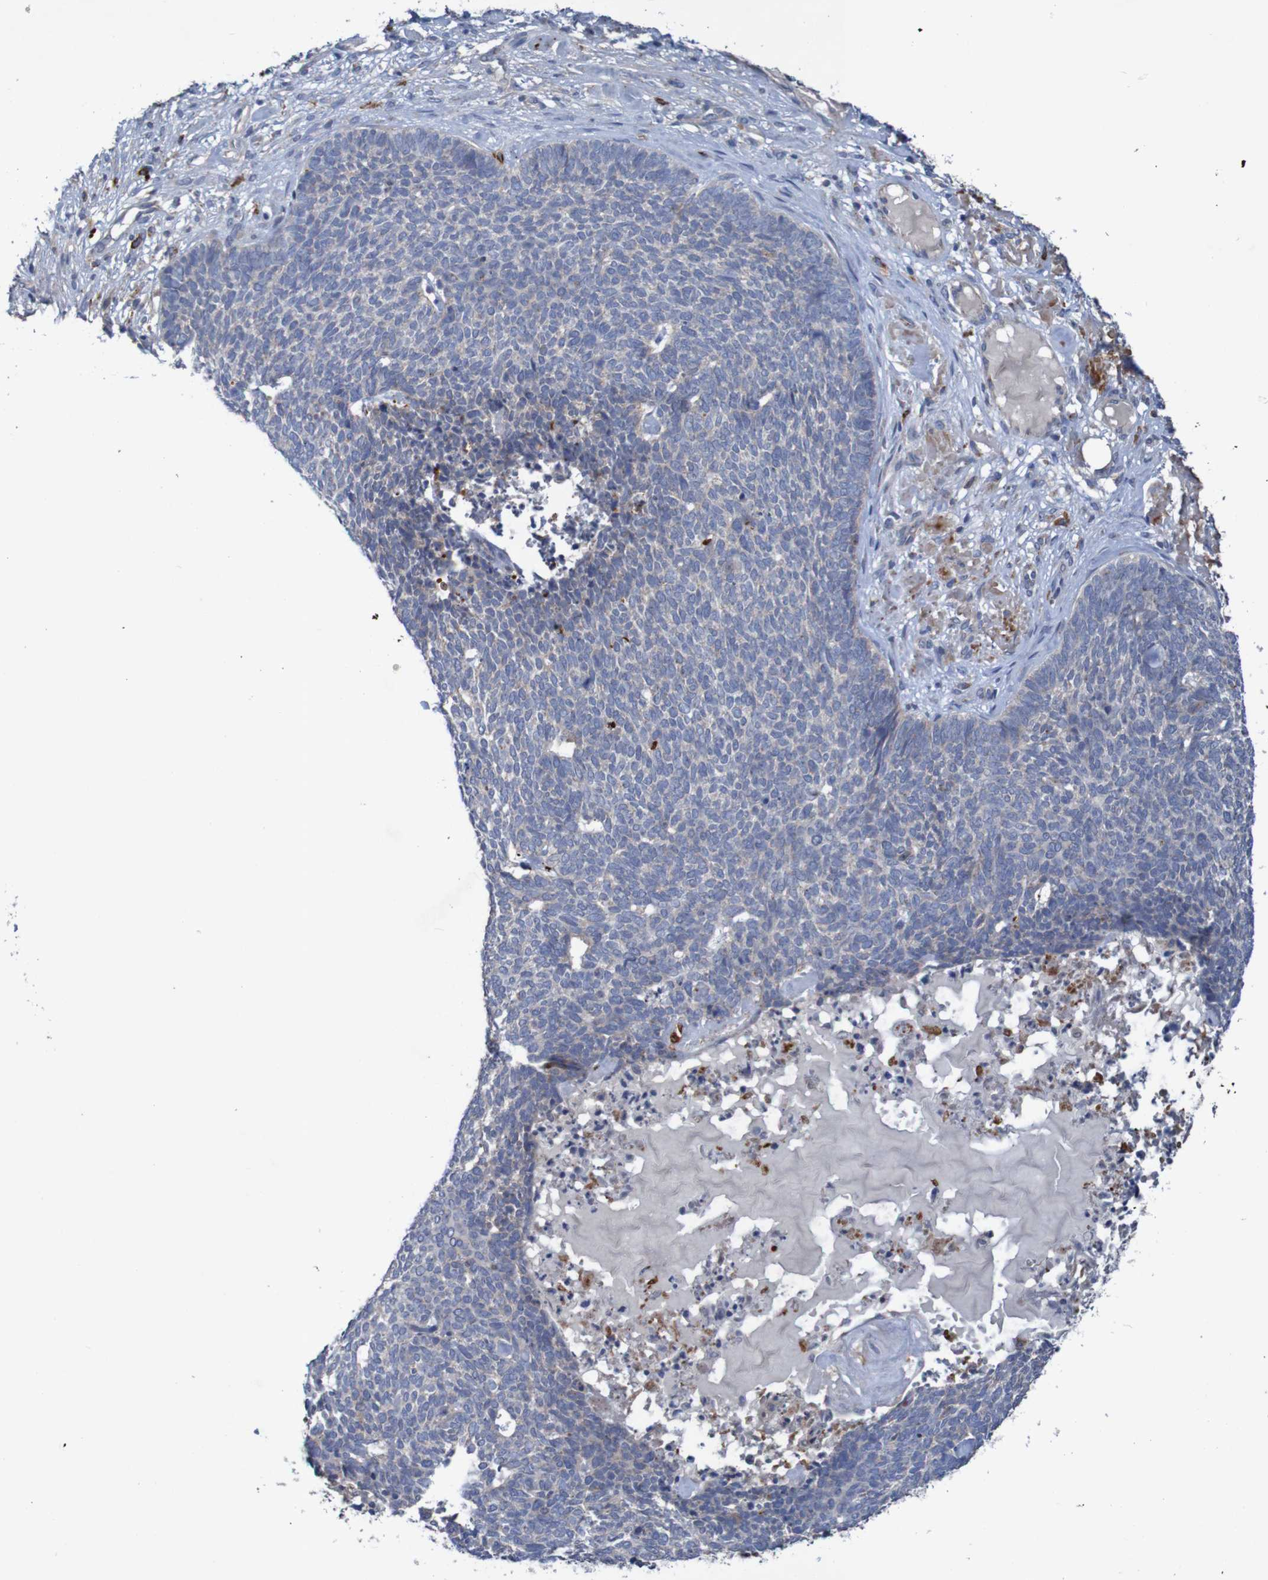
{"staining": {"intensity": "negative", "quantity": "none", "location": "none"}, "tissue": "skin cancer", "cell_type": "Tumor cells", "image_type": "cancer", "snomed": [{"axis": "morphology", "description": "Basal cell carcinoma"}, {"axis": "topography", "description": "Skin"}], "caption": "This is a image of IHC staining of skin basal cell carcinoma, which shows no staining in tumor cells.", "gene": "ANGPT4", "patient": {"sex": "female", "age": 84}}